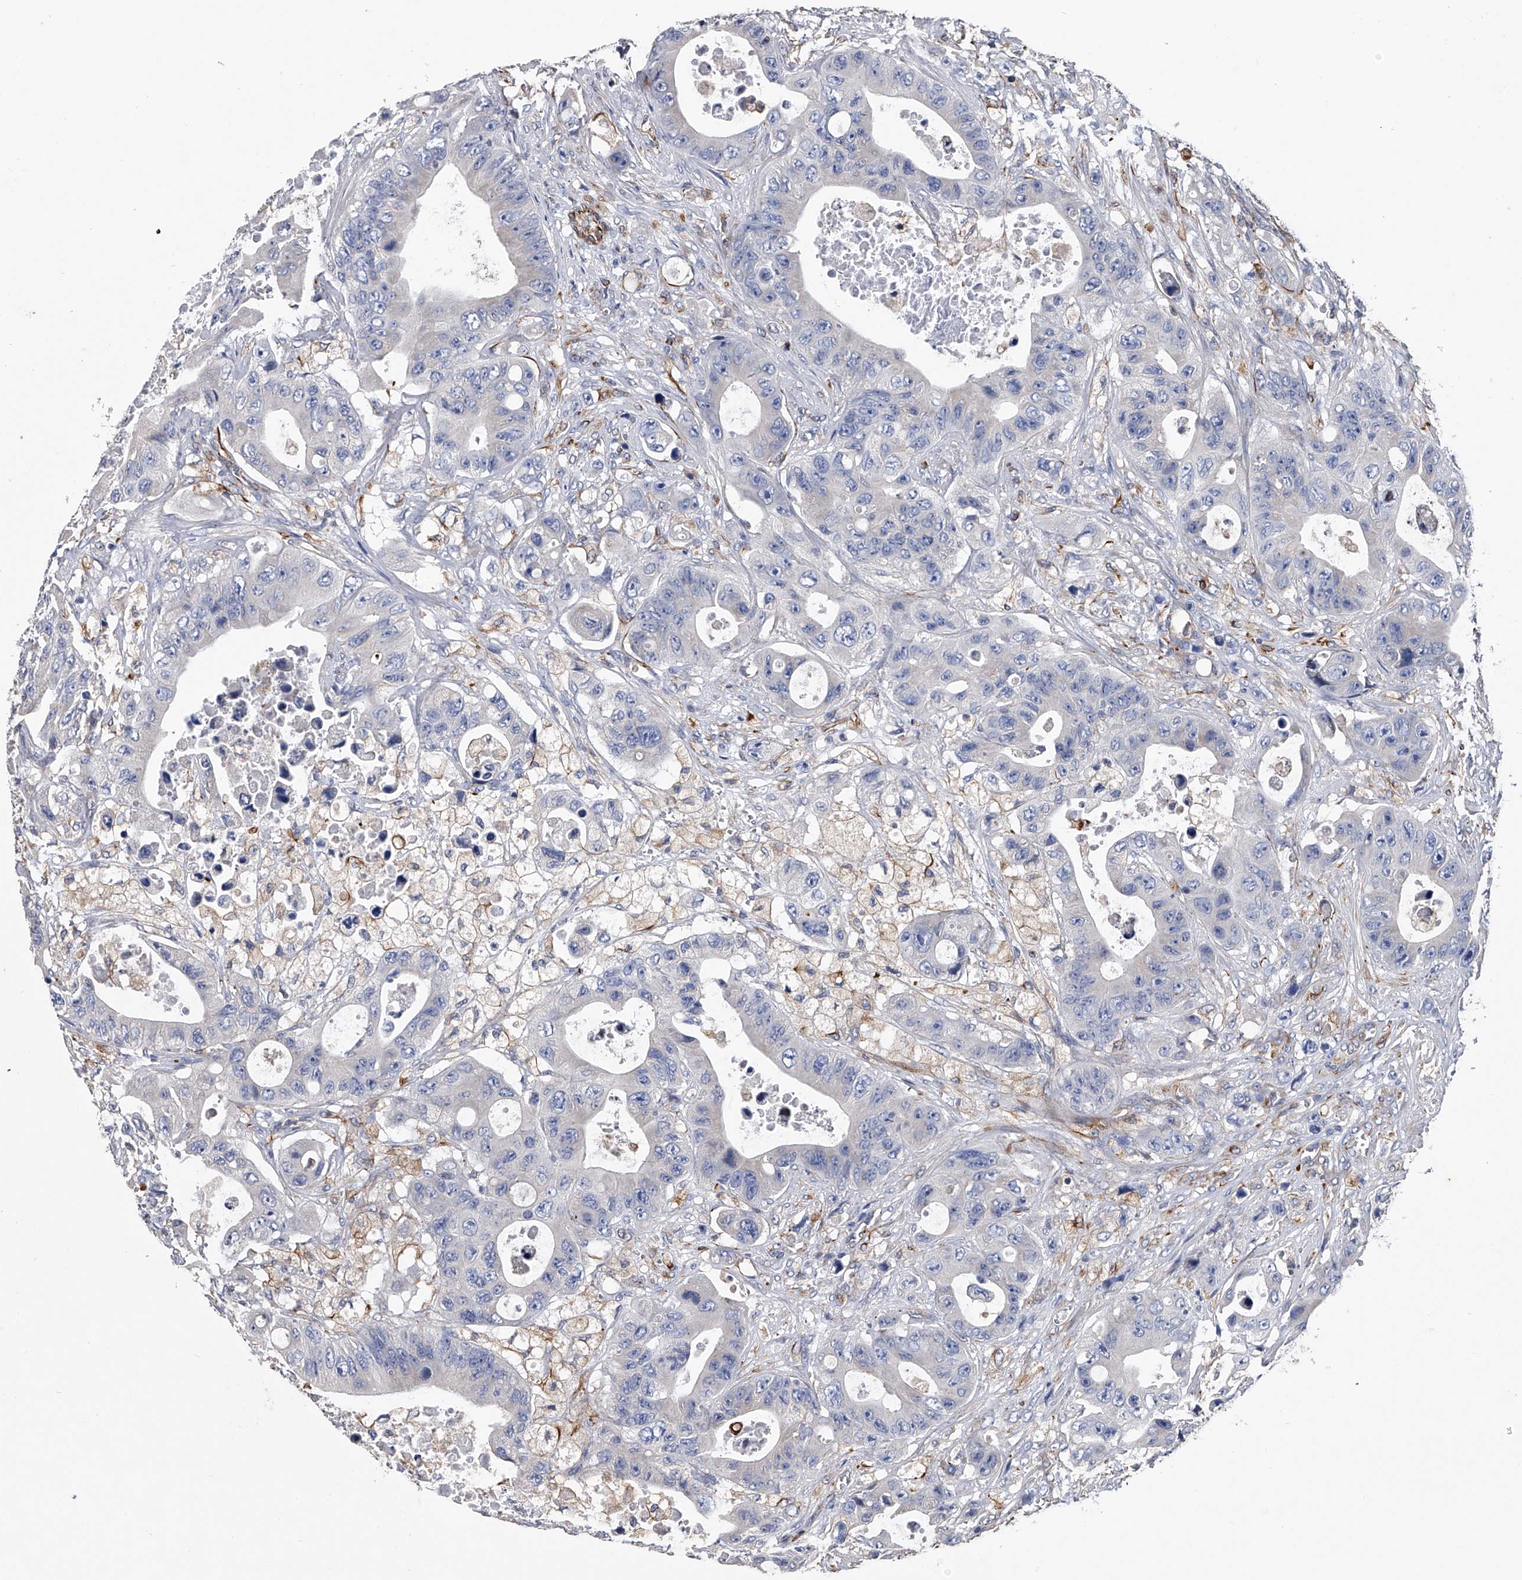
{"staining": {"intensity": "negative", "quantity": "none", "location": "none"}, "tissue": "colorectal cancer", "cell_type": "Tumor cells", "image_type": "cancer", "snomed": [{"axis": "morphology", "description": "Adenocarcinoma, NOS"}, {"axis": "topography", "description": "Colon"}], "caption": "There is no significant positivity in tumor cells of colorectal cancer. (DAB immunohistochemistry (IHC) with hematoxylin counter stain).", "gene": "EFCAB7", "patient": {"sex": "female", "age": 46}}